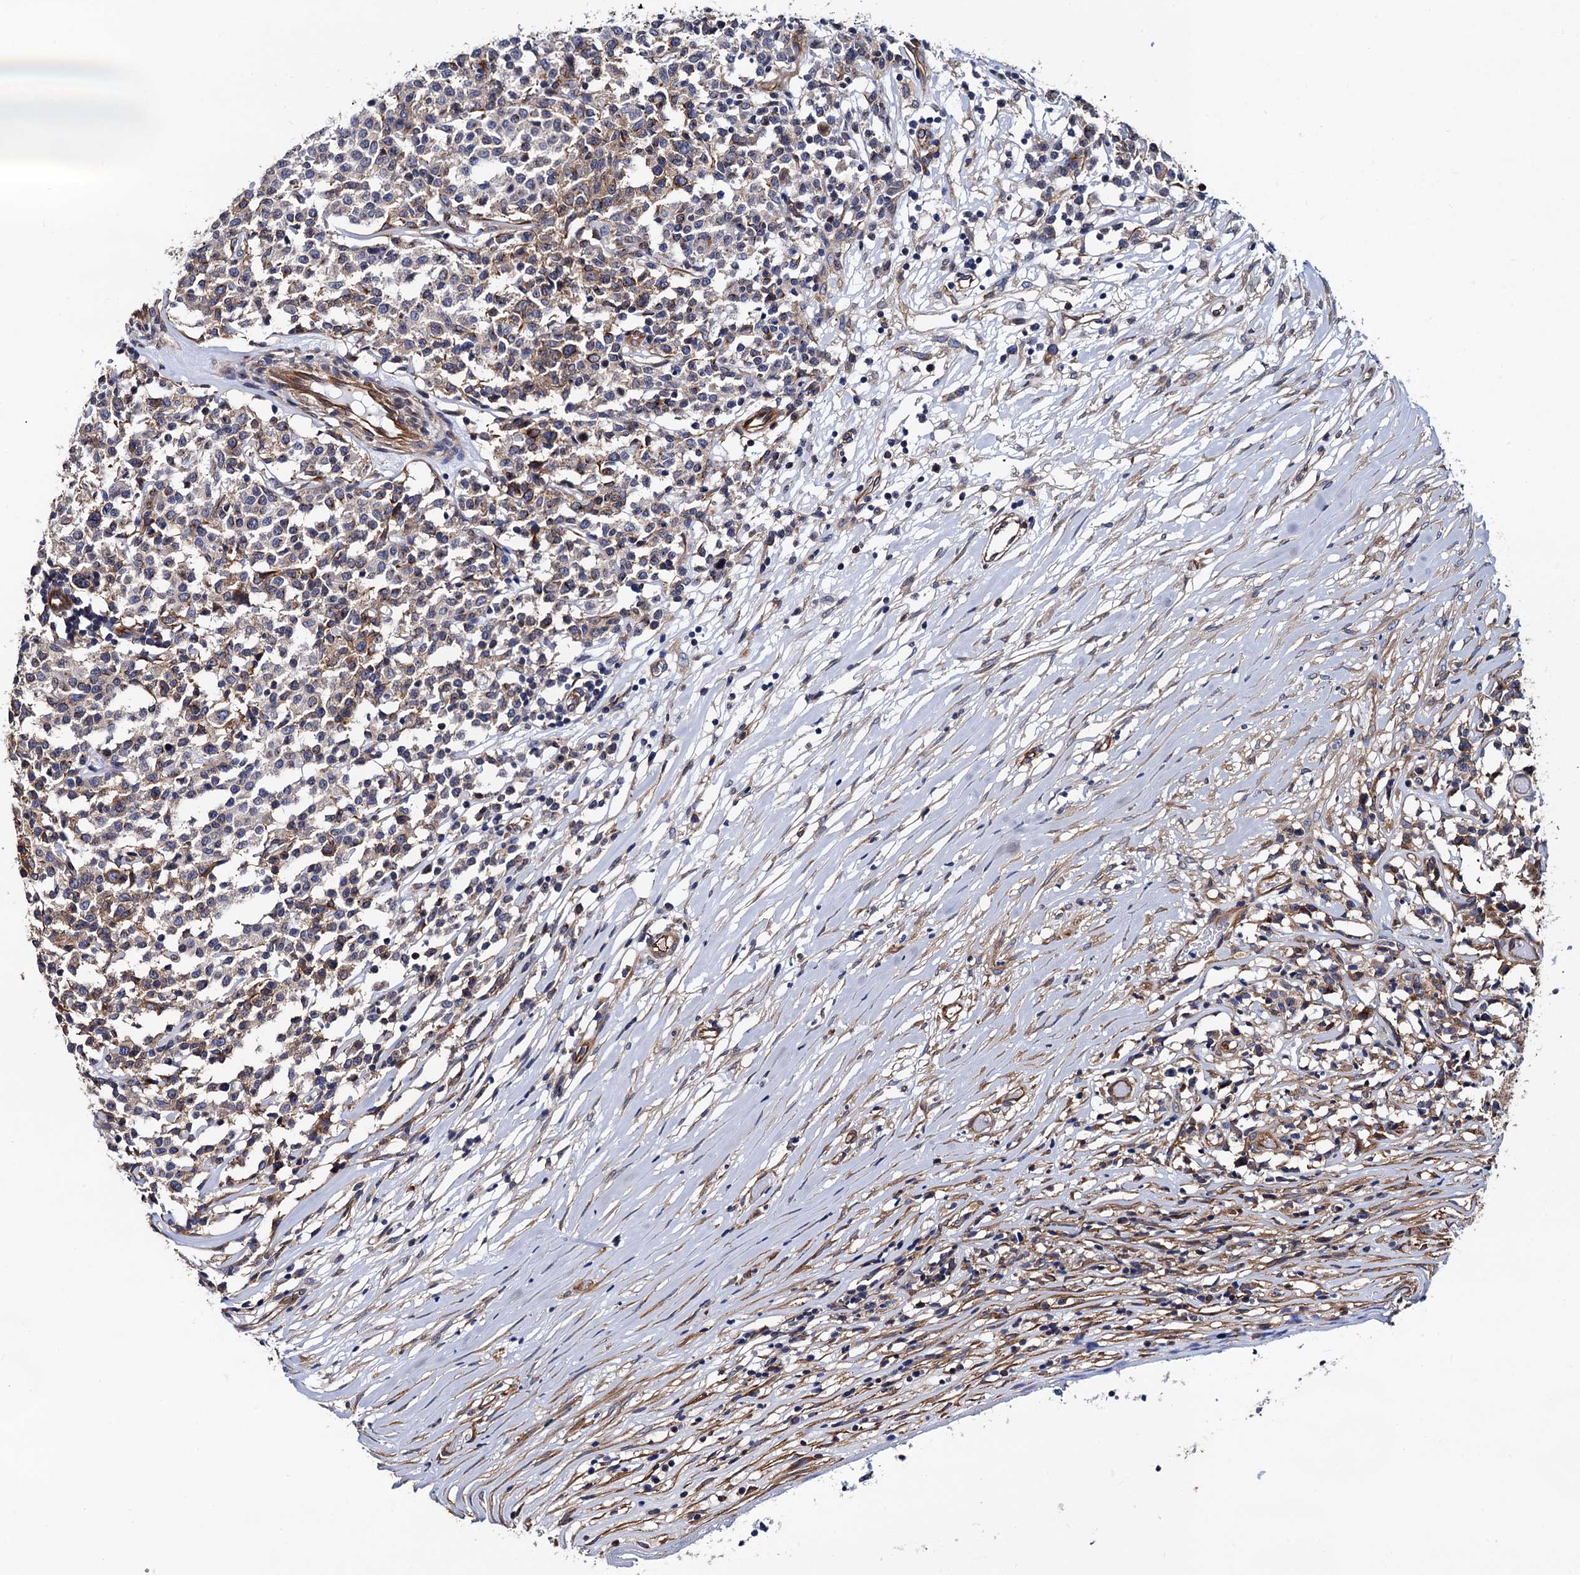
{"staining": {"intensity": "weak", "quantity": "<25%", "location": "cytoplasmic/membranous"}, "tissue": "lymphoma", "cell_type": "Tumor cells", "image_type": "cancer", "snomed": [{"axis": "morphology", "description": "Malignant lymphoma, non-Hodgkin's type, Low grade"}, {"axis": "topography", "description": "Small intestine"}], "caption": "The histopathology image reveals no significant staining in tumor cells of low-grade malignant lymphoma, non-Hodgkin's type. Nuclei are stained in blue.", "gene": "ZDHHC18", "patient": {"sex": "female", "age": 59}}